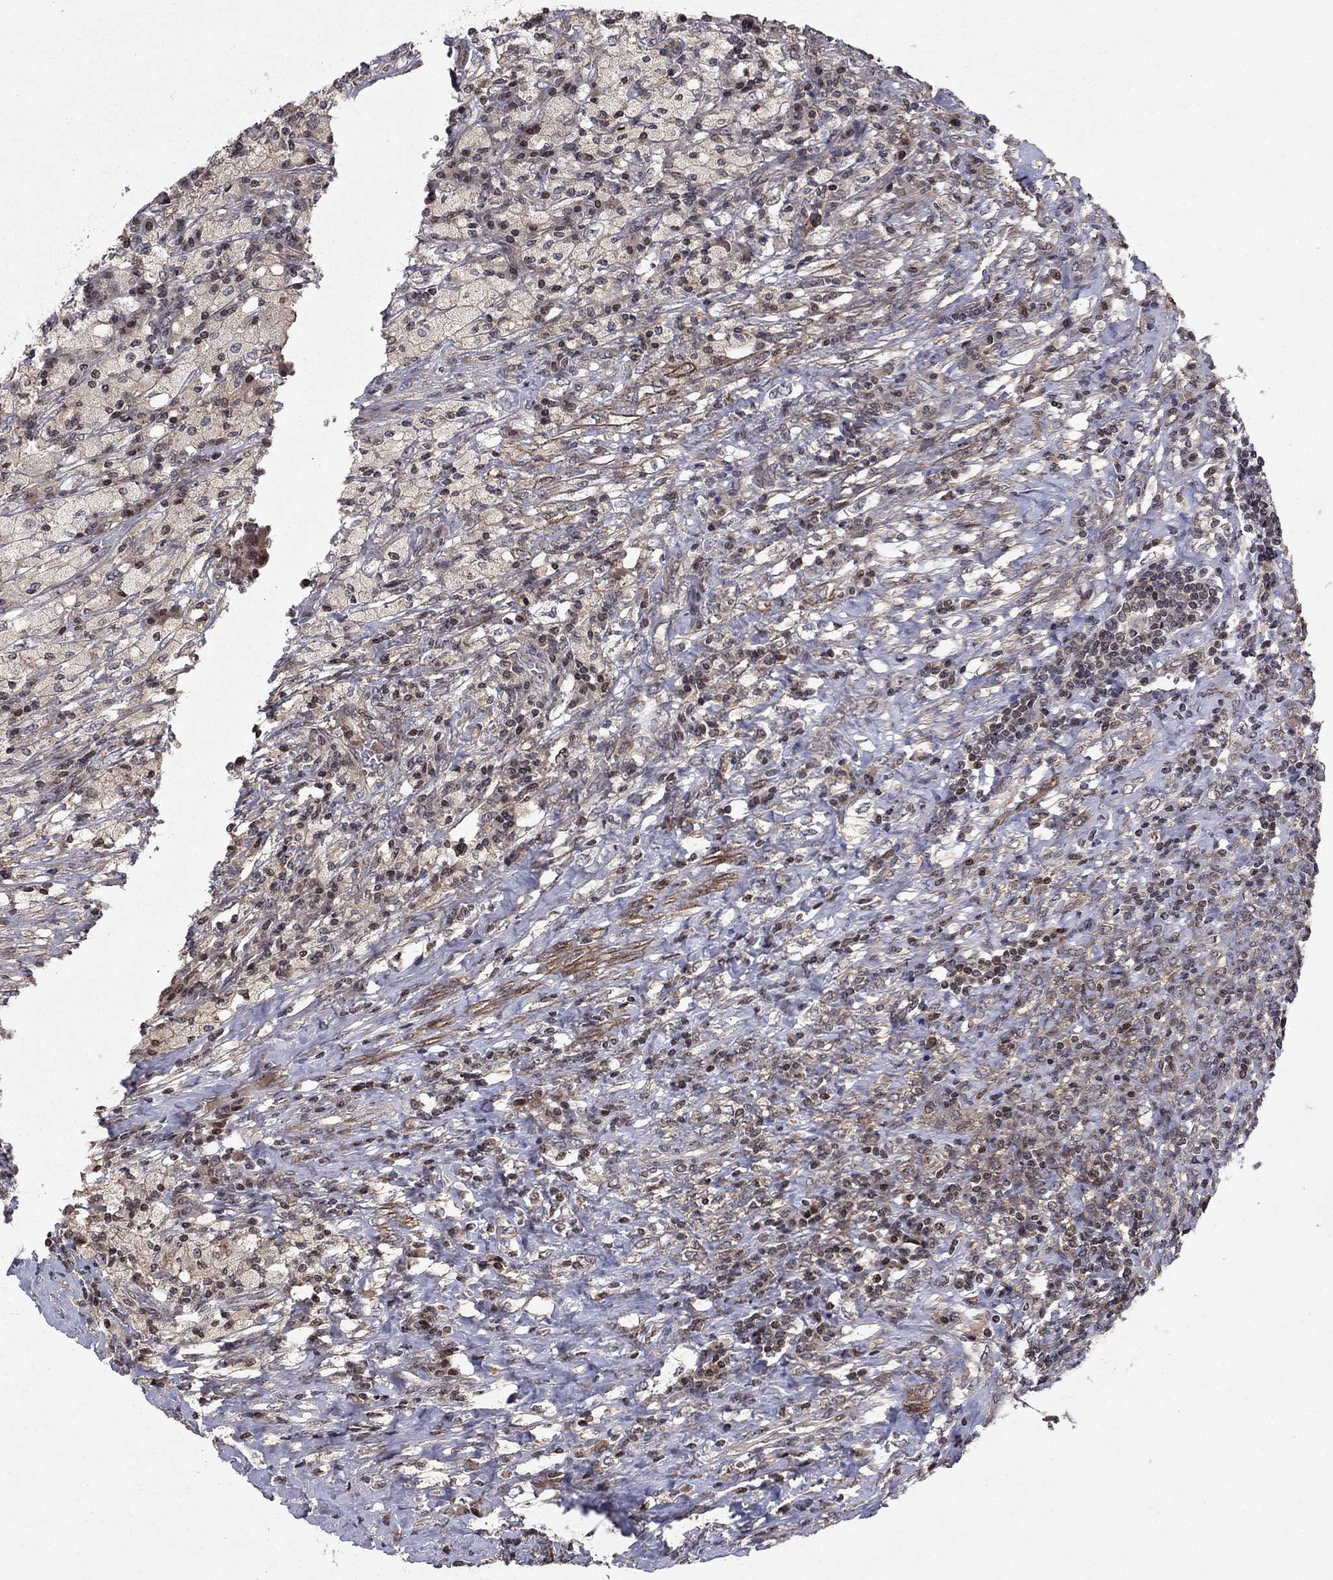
{"staining": {"intensity": "negative", "quantity": "none", "location": "none"}, "tissue": "testis cancer", "cell_type": "Tumor cells", "image_type": "cancer", "snomed": [{"axis": "morphology", "description": "Necrosis, NOS"}, {"axis": "morphology", "description": "Carcinoma, Embryonal, NOS"}, {"axis": "topography", "description": "Testis"}], "caption": "Photomicrograph shows no significant protein positivity in tumor cells of testis cancer. (DAB (3,3'-diaminobenzidine) immunohistochemistry (IHC) with hematoxylin counter stain).", "gene": "SORBS1", "patient": {"sex": "male", "age": 19}}